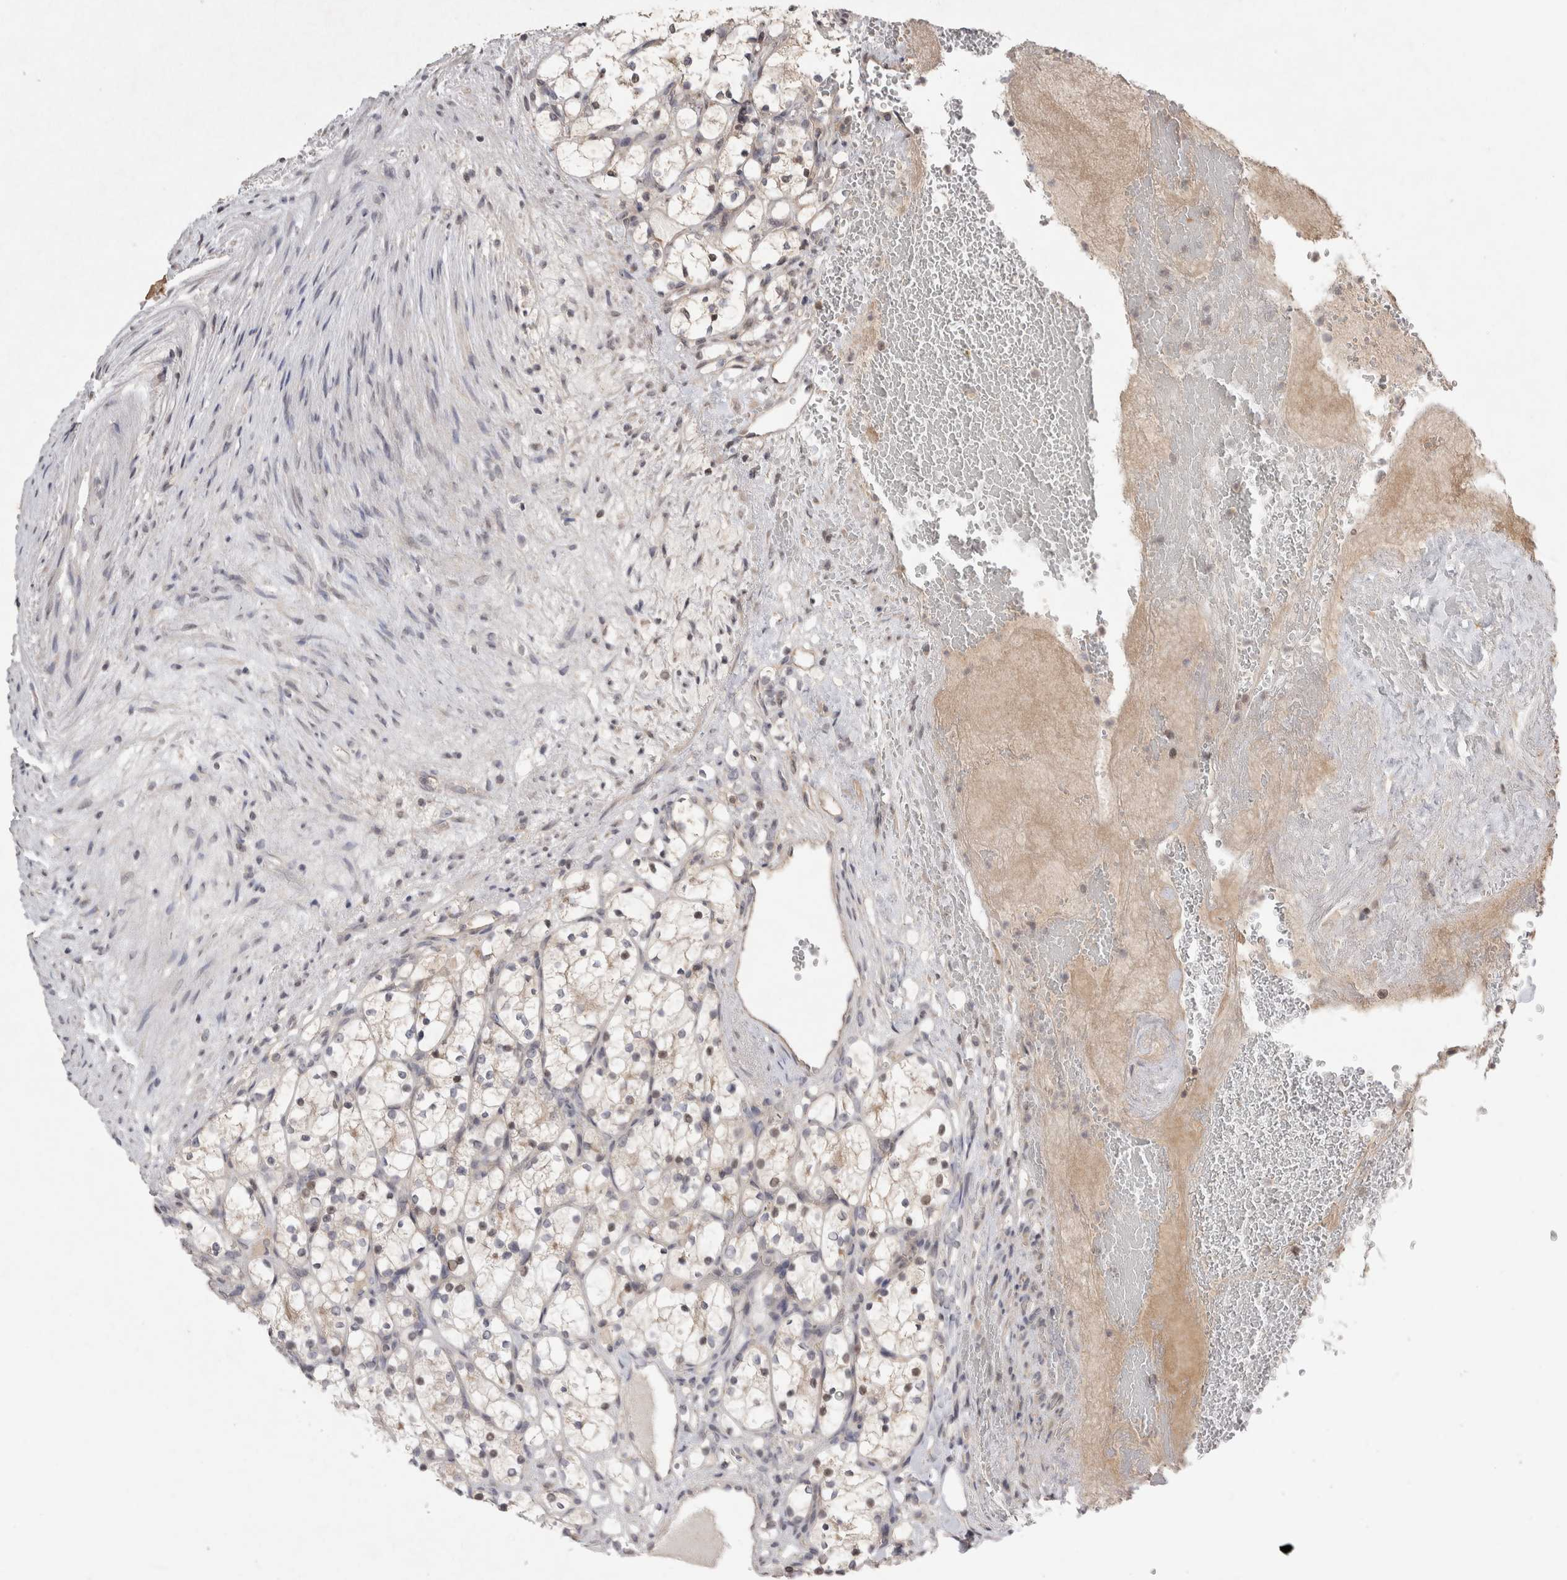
{"staining": {"intensity": "weak", "quantity": "<25%", "location": "cytoplasmic/membranous,nuclear"}, "tissue": "renal cancer", "cell_type": "Tumor cells", "image_type": "cancer", "snomed": [{"axis": "morphology", "description": "Adenocarcinoma, NOS"}, {"axis": "topography", "description": "Kidney"}], "caption": "Photomicrograph shows no significant protein staining in tumor cells of adenocarcinoma (renal).", "gene": "EIF2AK1", "patient": {"sex": "female", "age": 69}}